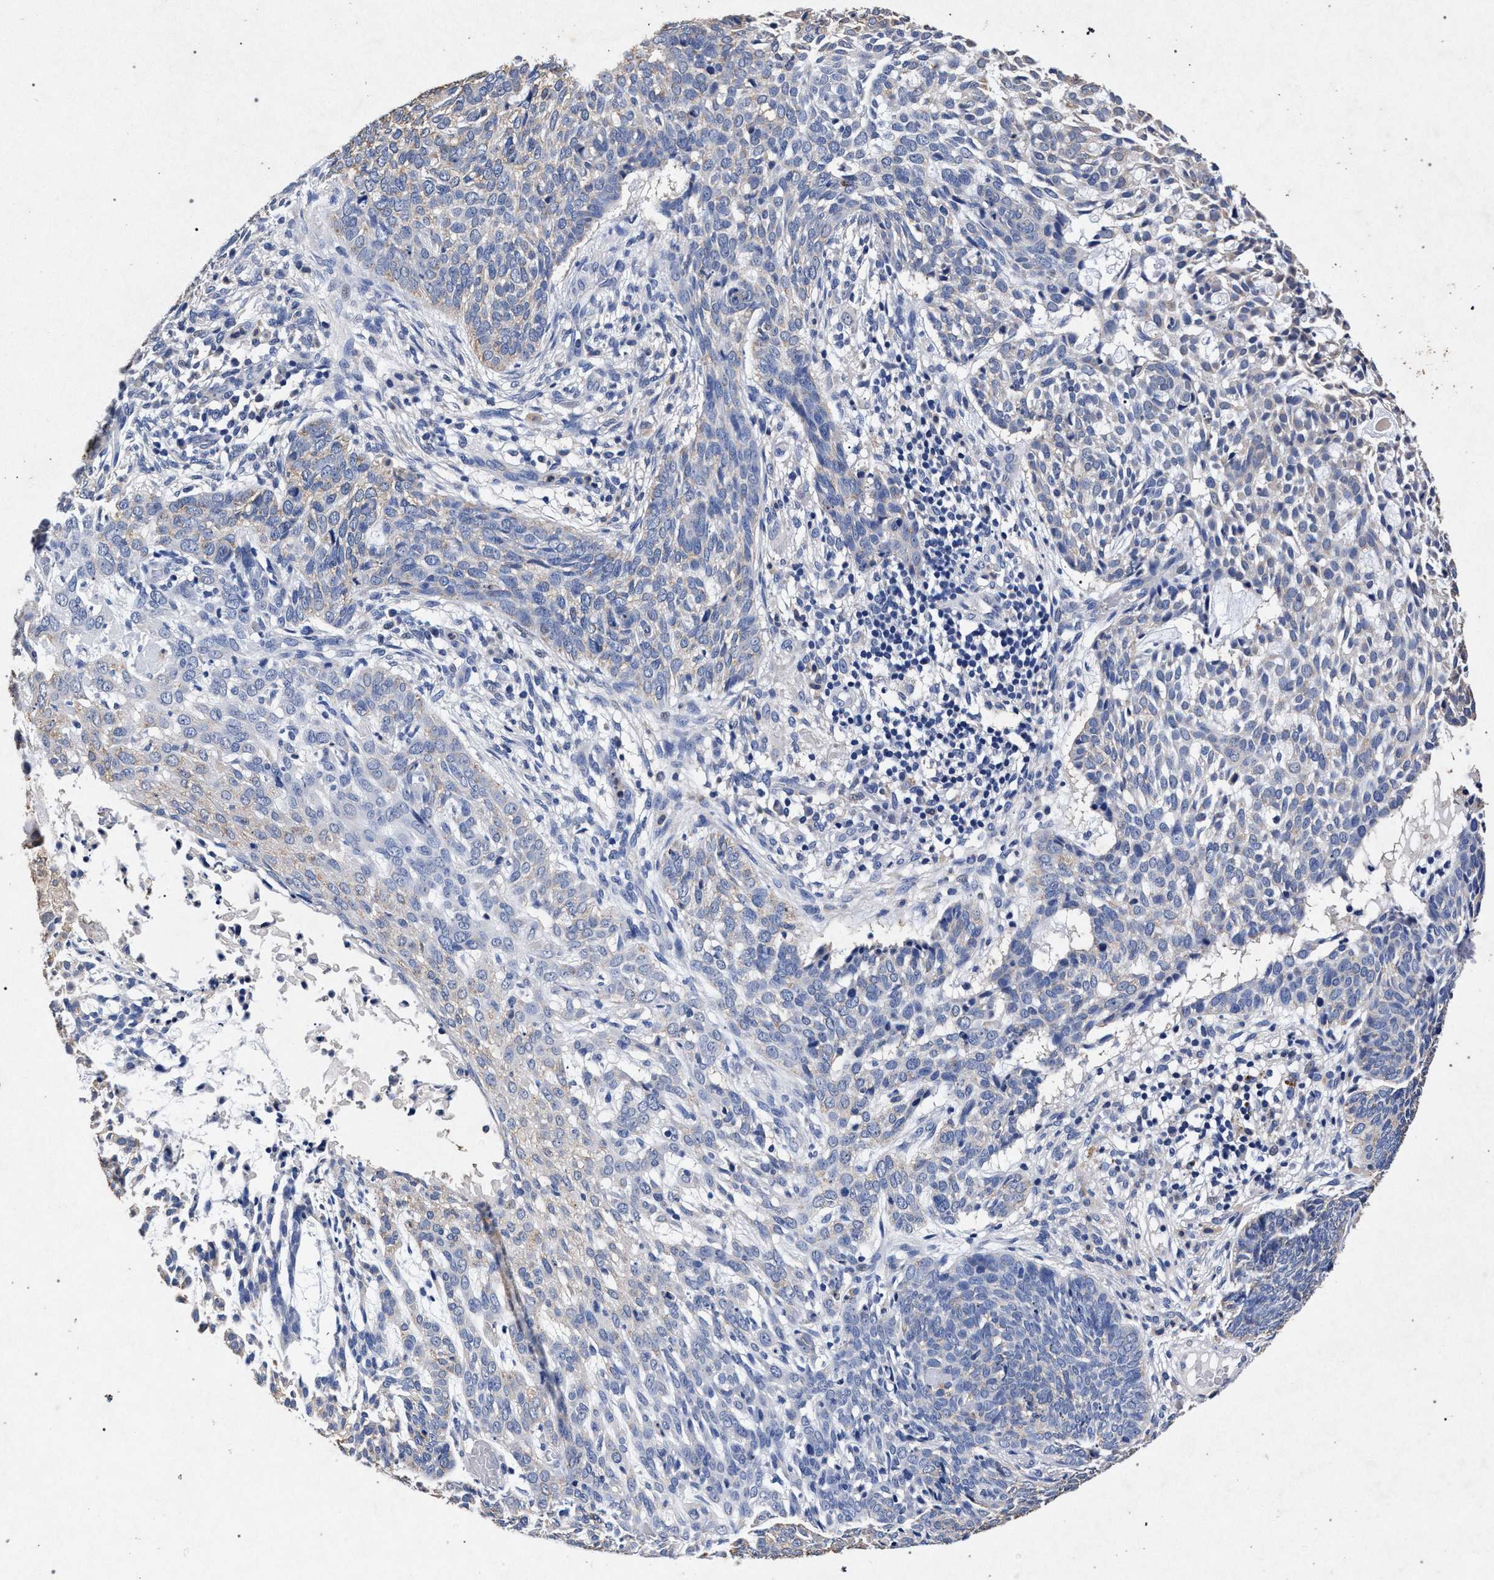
{"staining": {"intensity": "negative", "quantity": "none", "location": "none"}, "tissue": "skin cancer", "cell_type": "Tumor cells", "image_type": "cancer", "snomed": [{"axis": "morphology", "description": "Basal cell carcinoma"}, {"axis": "topography", "description": "Skin"}], "caption": "A histopathology image of human skin cancer is negative for staining in tumor cells.", "gene": "ATP1A2", "patient": {"sex": "female", "age": 64}}